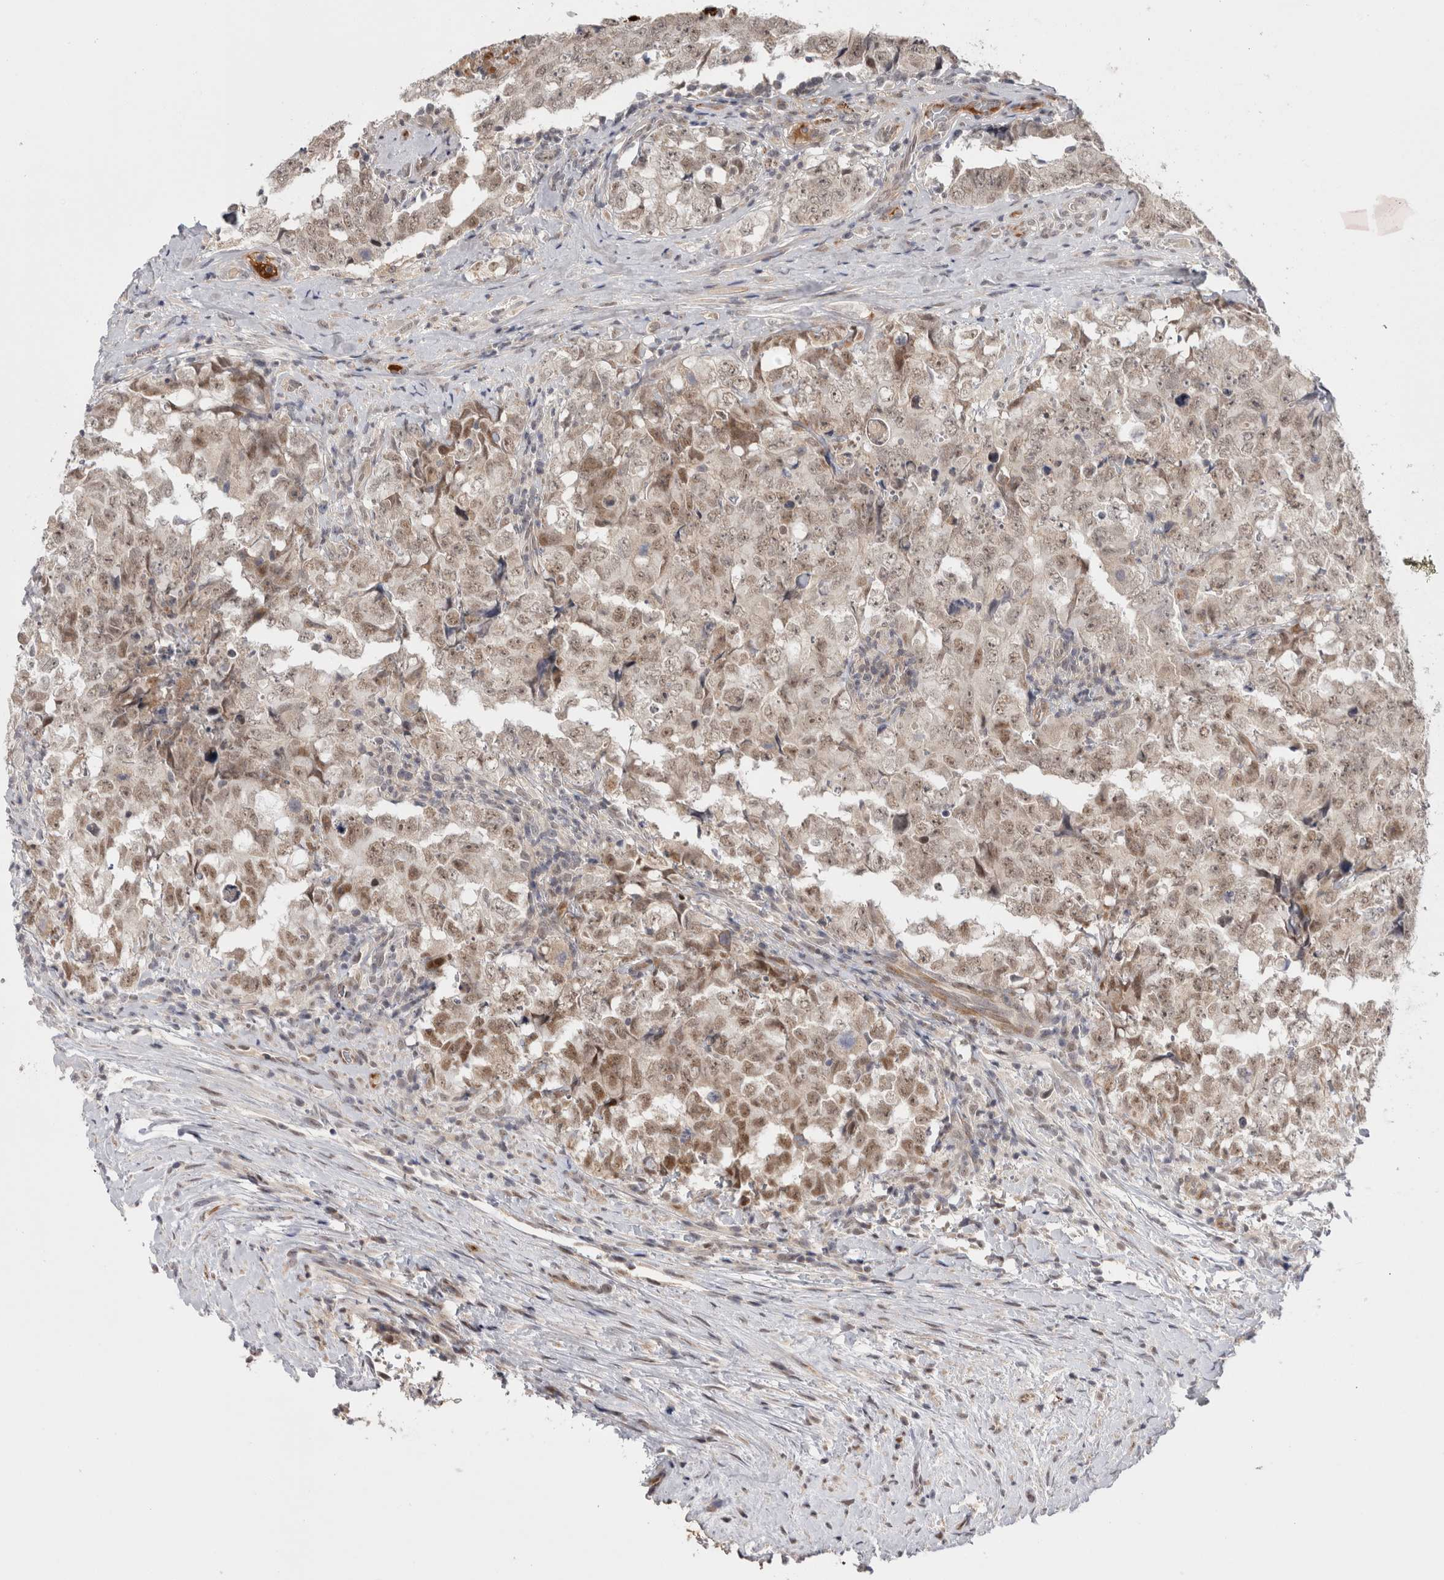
{"staining": {"intensity": "weak", "quantity": ">75%", "location": "cytoplasmic/membranous,nuclear"}, "tissue": "testis cancer", "cell_type": "Tumor cells", "image_type": "cancer", "snomed": [{"axis": "morphology", "description": "Carcinoma, Embryonal, NOS"}, {"axis": "topography", "description": "Testis"}], "caption": "A brown stain highlights weak cytoplasmic/membranous and nuclear staining of a protein in human testis embryonal carcinoma tumor cells.", "gene": "ZNF318", "patient": {"sex": "male", "age": 26}}